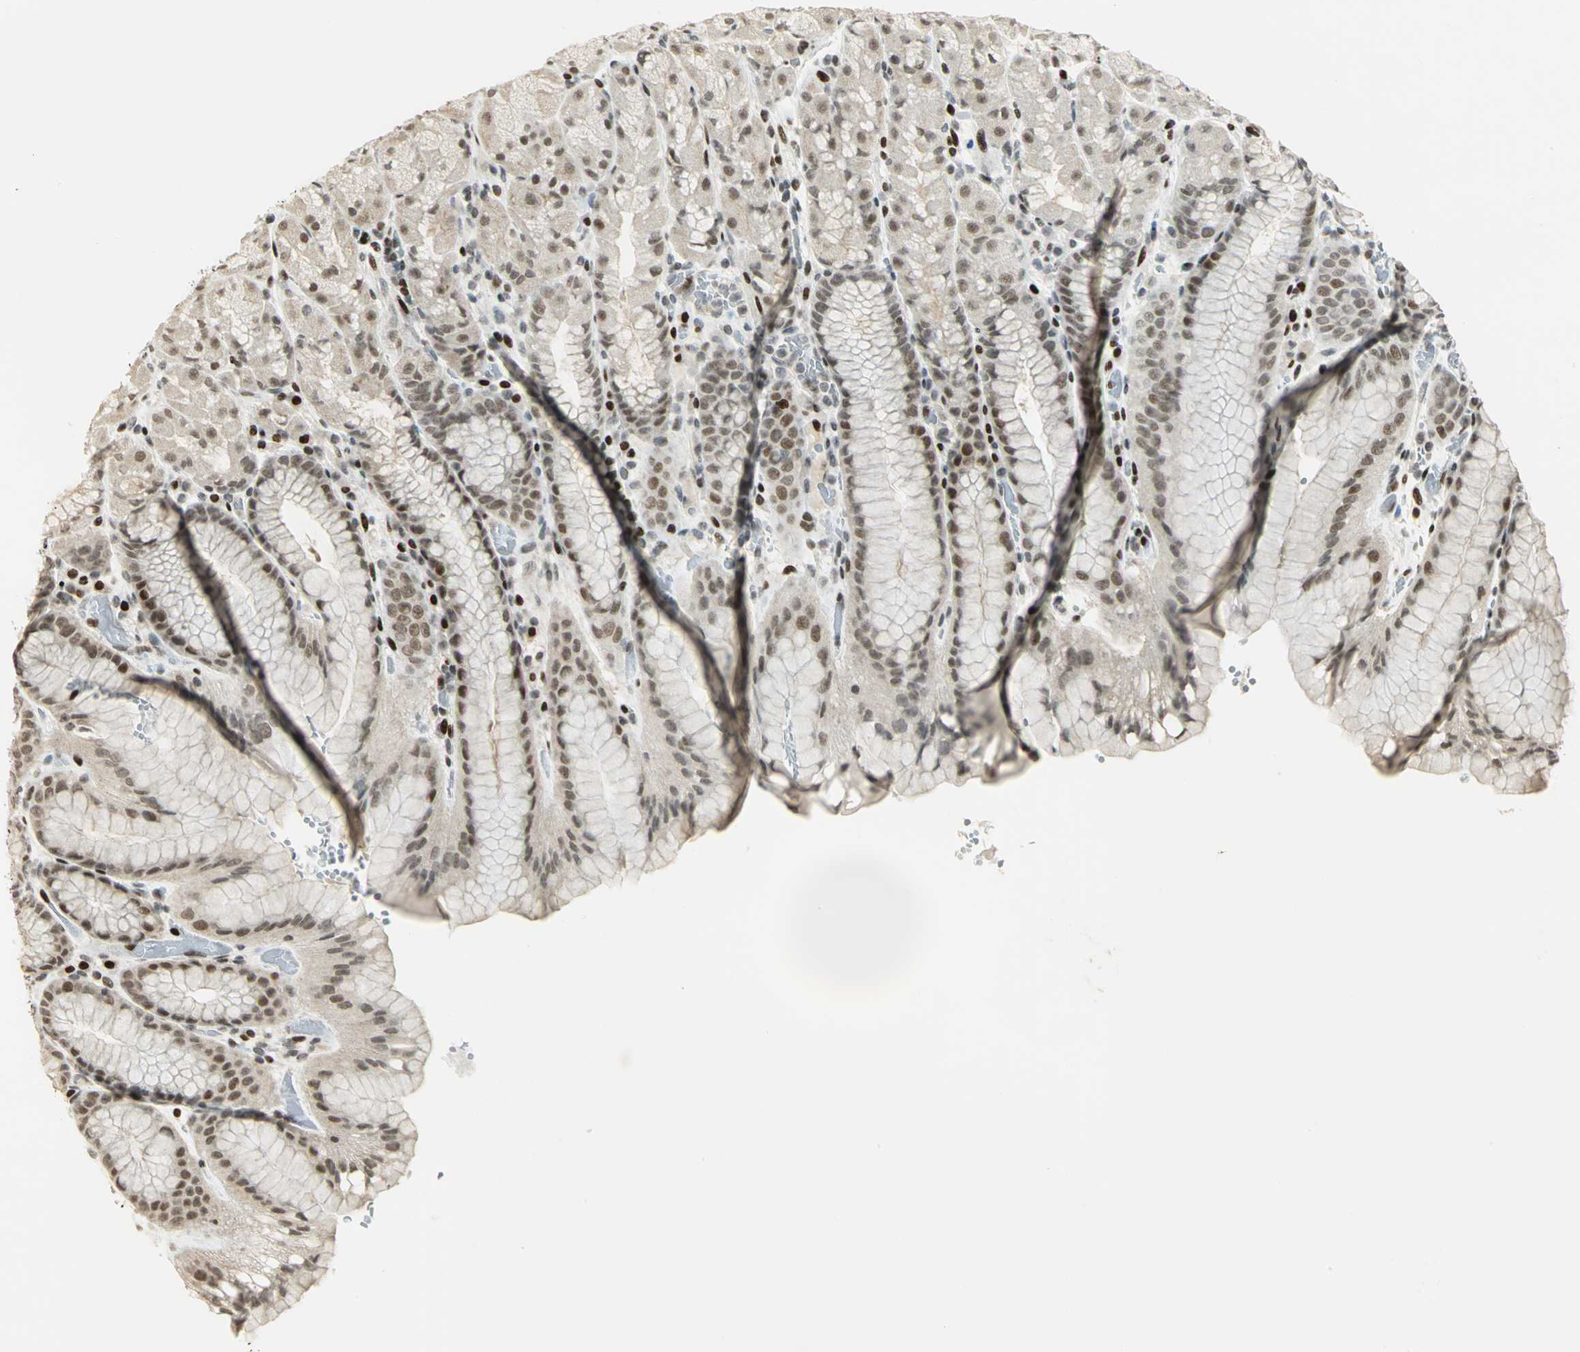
{"staining": {"intensity": "moderate", "quantity": ">75%", "location": "nuclear"}, "tissue": "stomach", "cell_type": "Glandular cells", "image_type": "normal", "snomed": [{"axis": "morphology", "description": "Normal tissue, NOS"}, {"axis": "topography", "description": "Stomach, upper"}, {"axis": "topography", "description": "Stomach"}], "caption": "Stomach stained for a protein demonstrates moderate nuclear positivity in glandular cells. The protein of interest is stained brown, and the nuclei are stained in blue (DAB (3,3'-diaminobenzidine) IHC with brightfield microscopy, high magnification).", "gene": "KDM1A", "patient": {"sex": "male", "age": 76}}